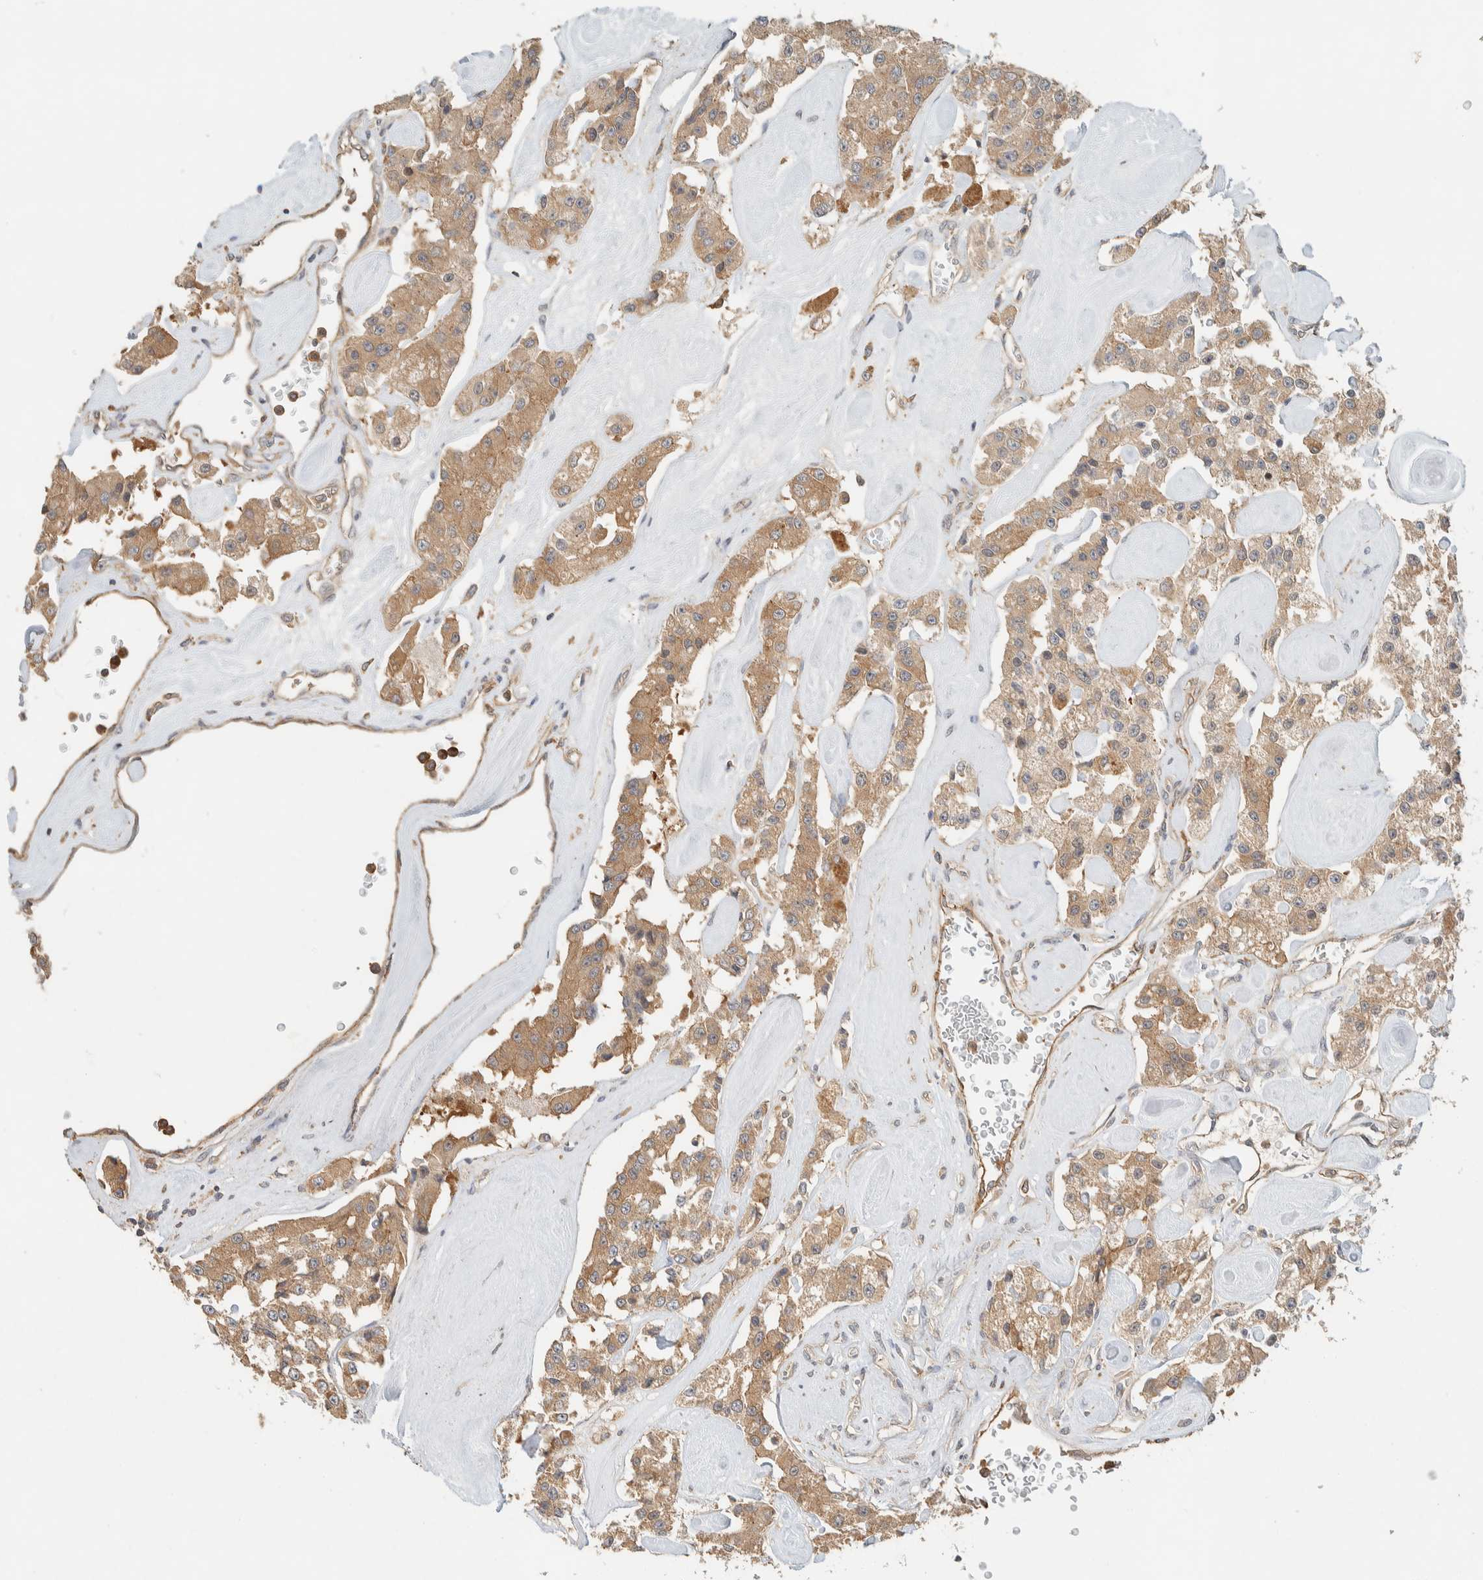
{"staining": {"intensity": "moderate", "quantity": ">75%", "location": "cytoplasmic/membranous"}, "tissue": "carcinoid", "cell_type": "Tumor cells", "image_type": "cancer", "snomed": [{"axis": "morphology", "description": "Carcinoid, malignant, NOS"}, {"axis": "topography", "description": "Pancreas"}], "caption": "Brown immunohistochemical staining in human carcinoid (malignant) shows moderate cytoplasmic/membranous expression in about >75% of tumor cells.", "gene": "RAB11FIP1", "patient": {"sex": "male", "age": 41}}